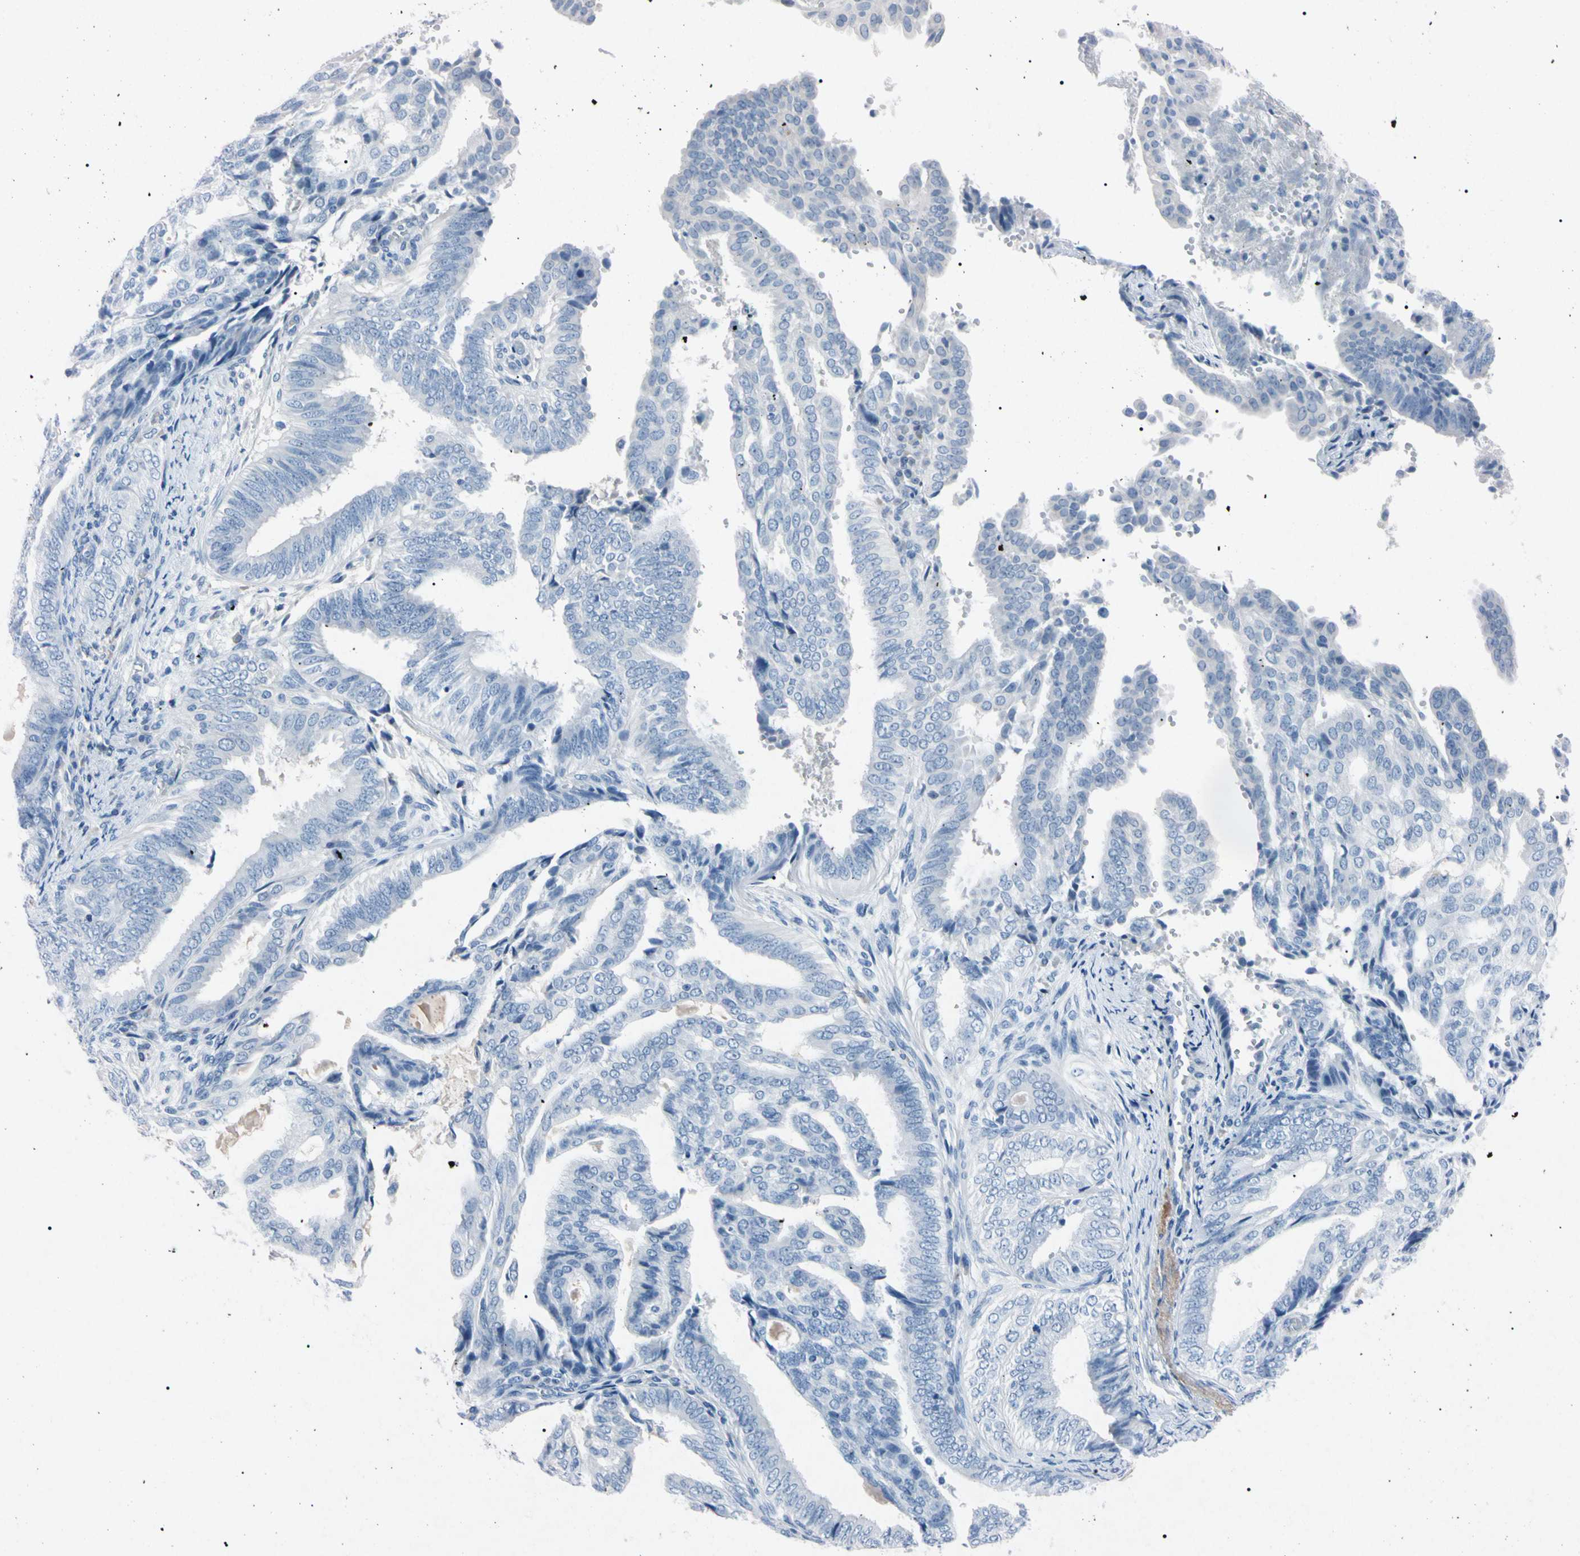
{"staining": {"intensity": "negative", "quantity": "none", "location": "none"}, "tissue": "endometrial cancer", "cell_type": "Tumor cells", "image_type": "cancer", "snomed": [{"axis": "morphology", "description": "Adenocarcinoma, NOS"}, {"axis": "topography", "description": "Endometrium"}], "caption": "Tumor cells are negative for protein expression in human adenocarcinoma (endometrial).", "gene": "ELN", "patient": {"sex": "female", "age": 58}}